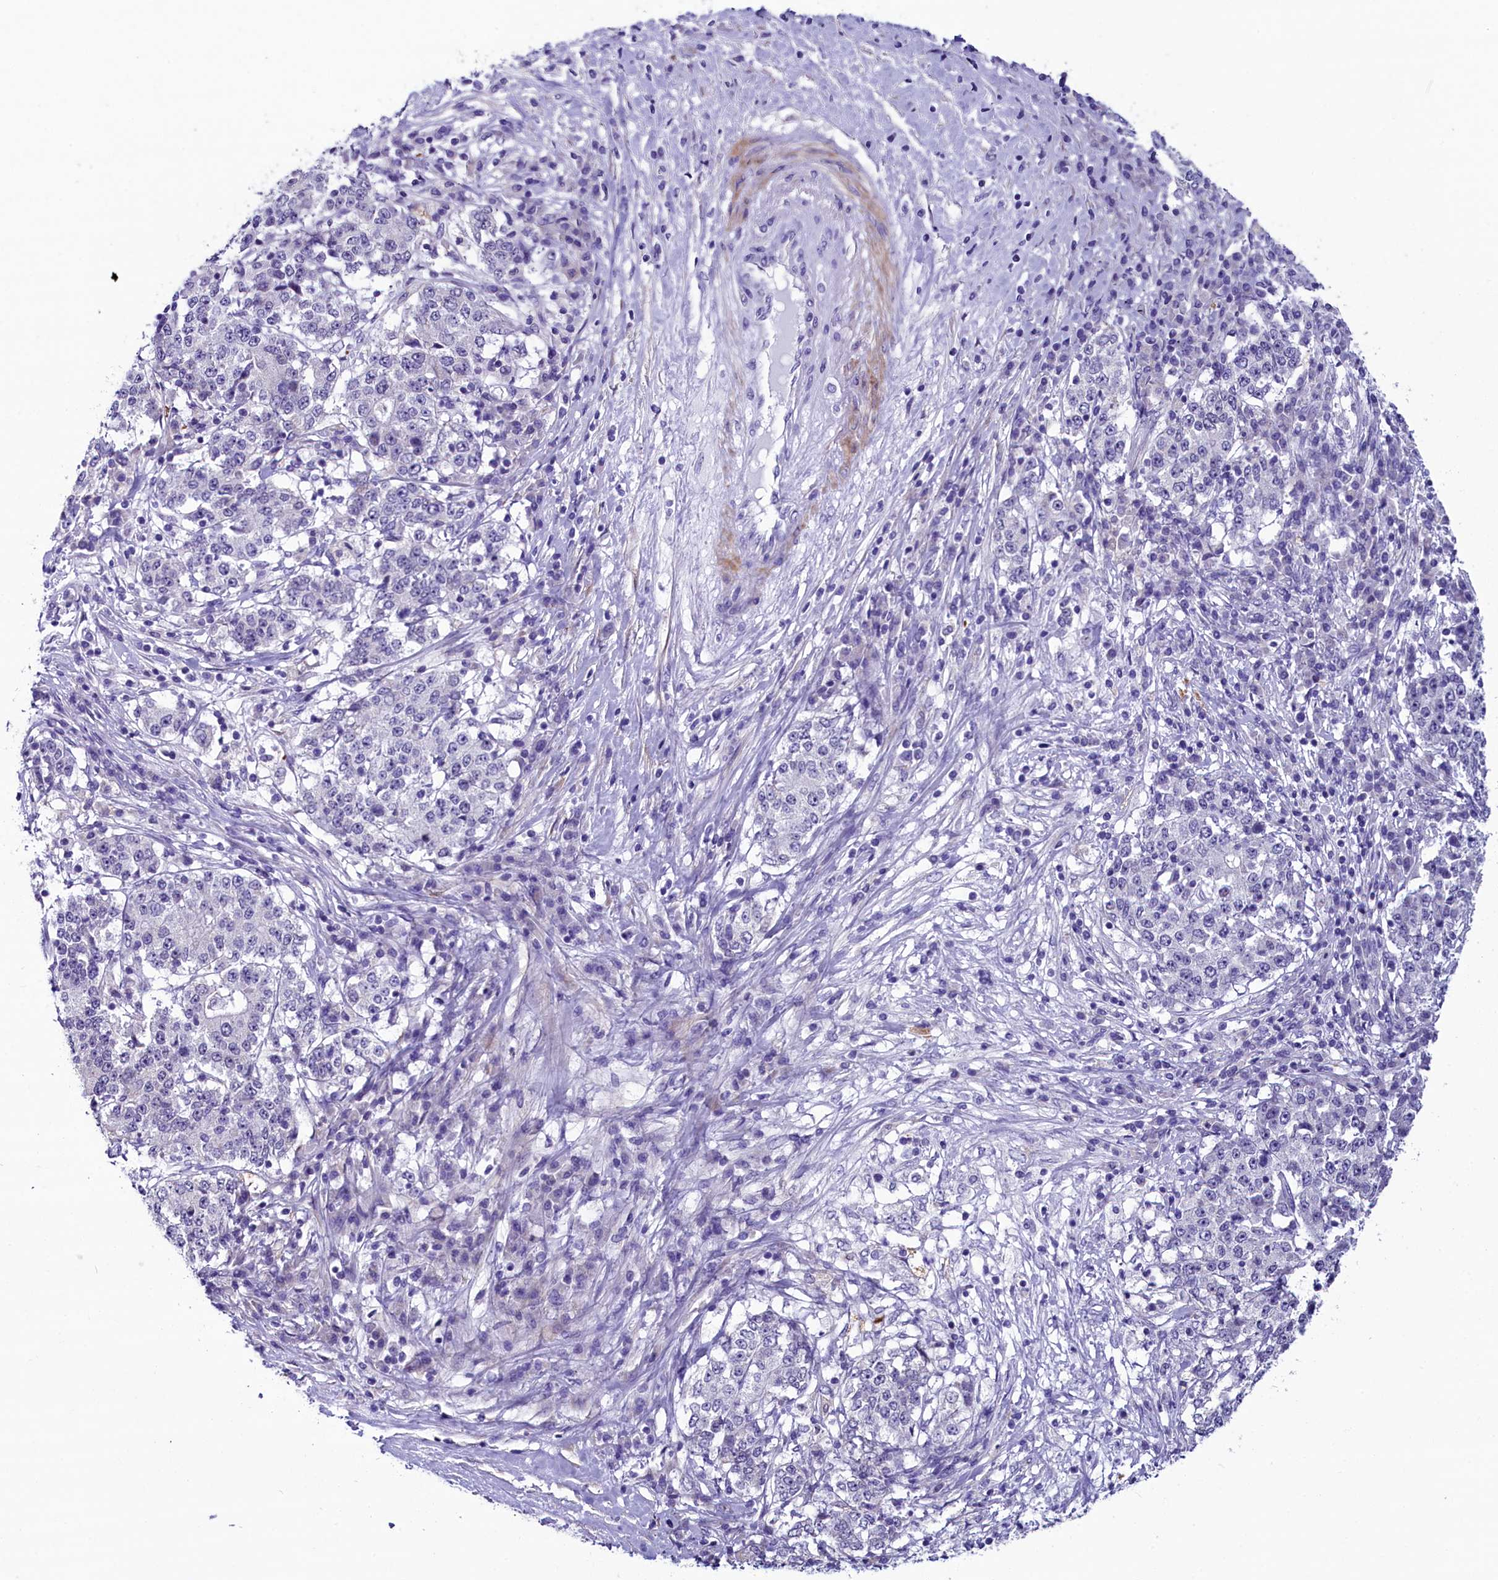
{"staining": {"intensity": "negative", "quantity": "none", "location": "none"}, "tissue": "stomach cancer", "cell_type": "Tumor cells", "image_type": "cancer", "snomed": [{"axis": "morphology", "description": "Adenocarcinoma, NOS"}, {"axis": "topography", "description": "Stomach"}], "caption": "Human stomach adenocarcinoma stained for a protein using immunohistochemistry (IHC) exhibits no staining in tumor cells.", "gene": "SCD5", "patient": {"sex": "male", "age": 59}}